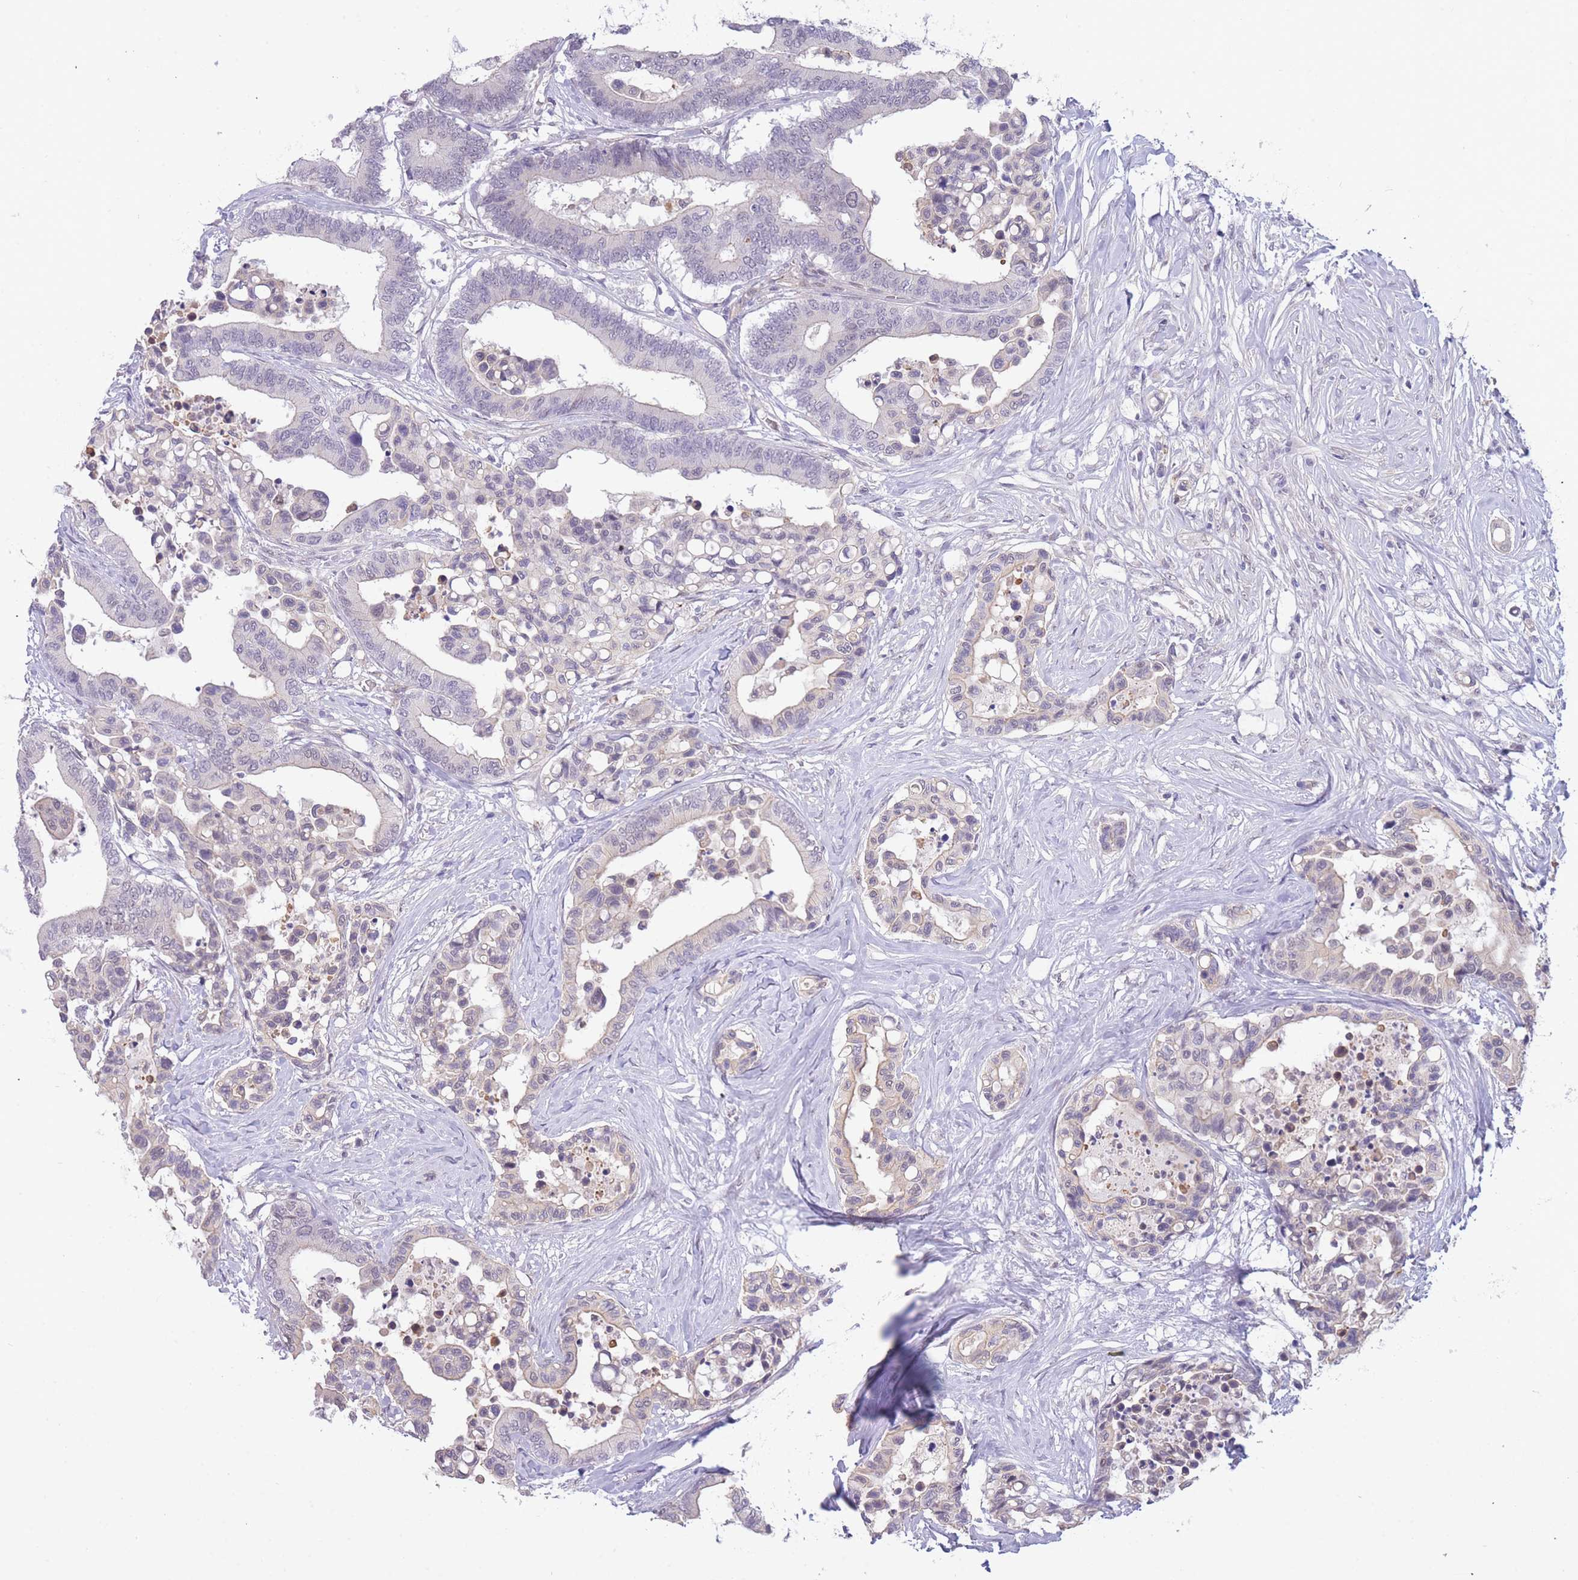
{"staining": {"intensity": "negative", "quantity": "none", "location": "none"}, "tissue": "colorectal cancer", "cell_type": "Tumor cells", "image_type": "cancer", "snomed": [{"axis": "morphology", "description": "Normal tissue, NOS"}, {"axis": "morphology", "description": "Adenocarcinoma, NOS"}, {"axis": "topography", "description": "Colon"}], "caption": "Immunohistochemistry (IHC) micrograph of neoplastic tissue: colorectal cancer (adenocarcinoma) stained with DAB (3,3'-diaminobenzidine) shows no significant protein staining in tumor cells.", "gene": "GOLGA6L25", "patient": {"sex": "male", "age": 82}}